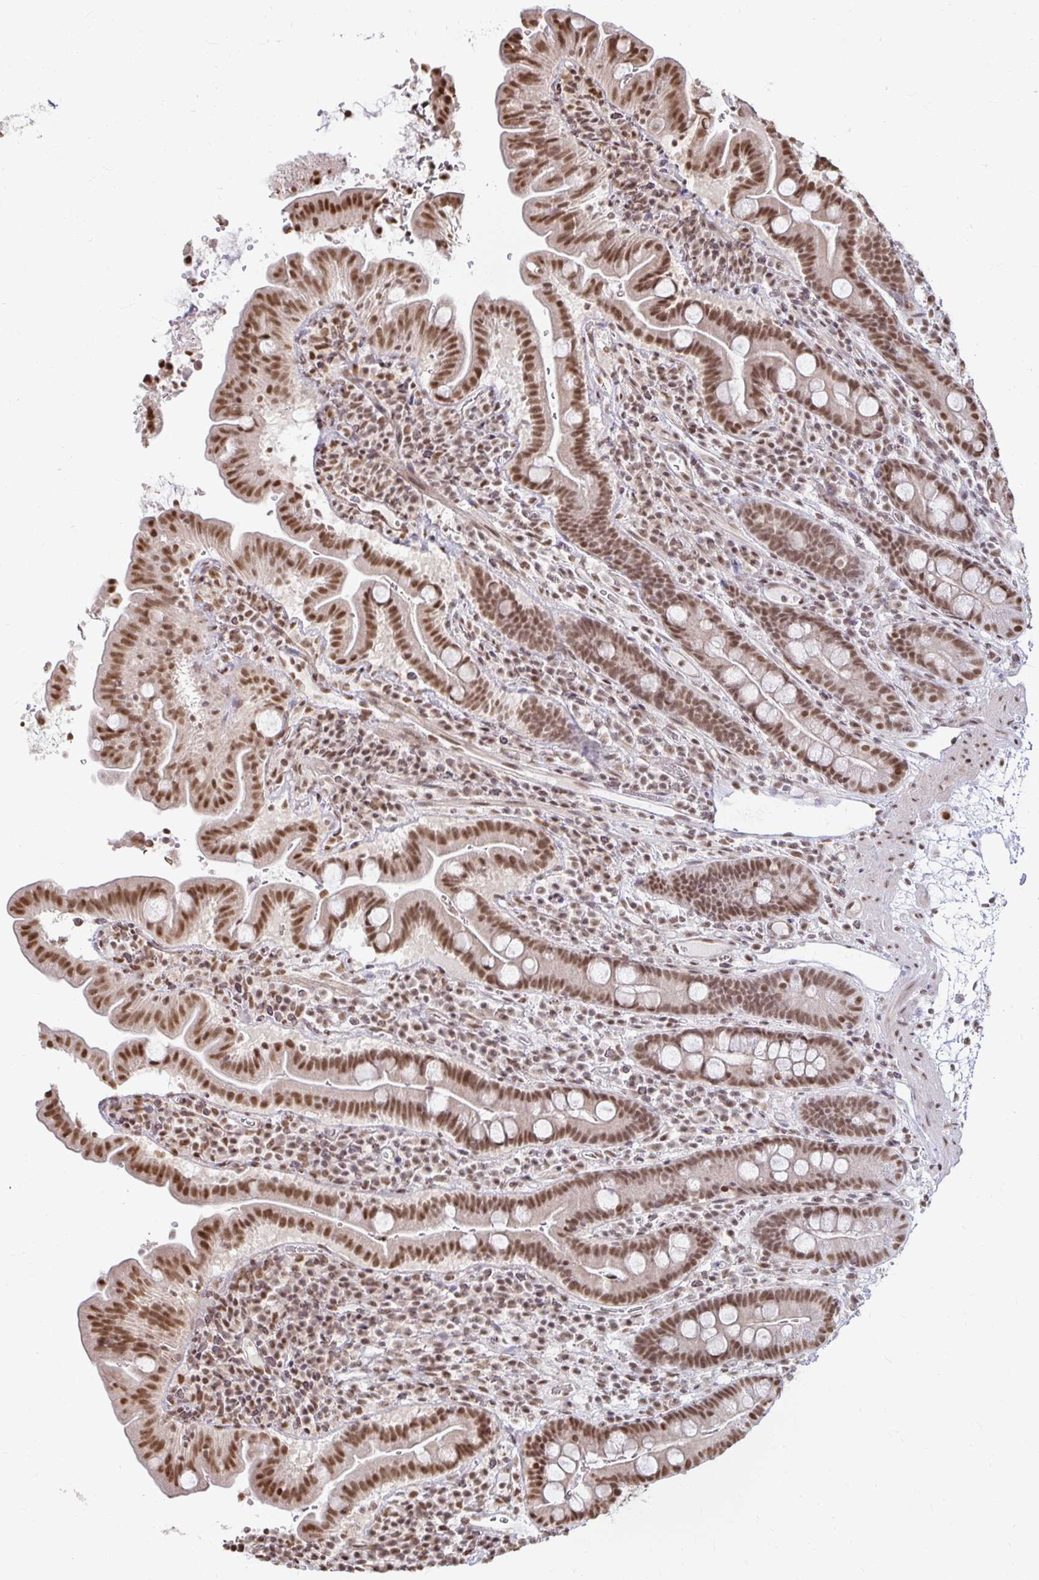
{"staining": {"intensity": "moderate", "quantity": ">75%", "location": "nuclear"}, "tissue": "small intestine", "cell_type": "Glandular cells", "image_type": "normal", "snomed": [{"axis": "morphology", "description": "Normal tissue, NOS"}, {"axis": "topography", "description": "Small intestine"}], "caption": "The image displays staining of benign small intestine, revealing moderate nuclear protein staining (brown color) within glandular cells.", "gene": "HNRNPU", "patient": {"sex": "male", "age": 26}}